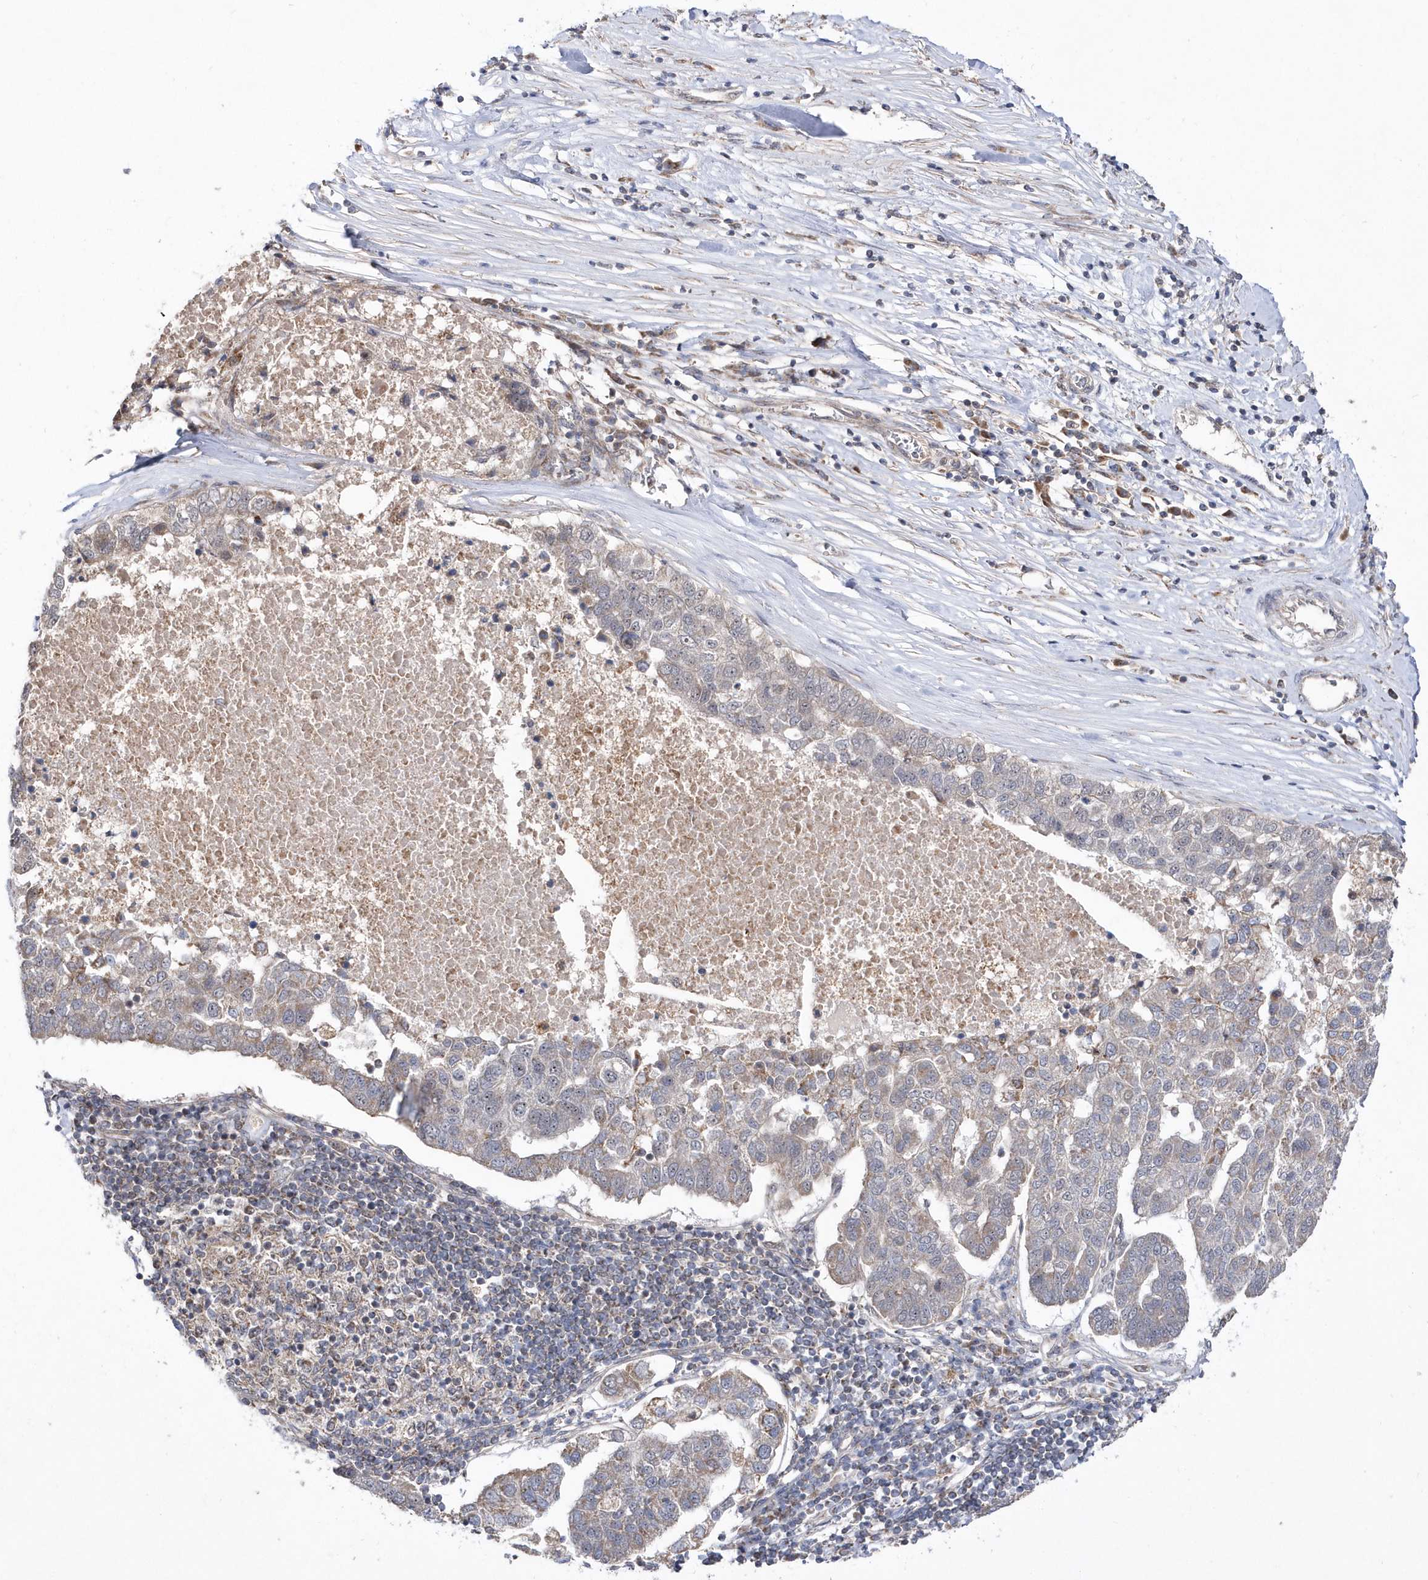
{"staining": {"intensity": "weak", "quantity": "25%-75%", "location": "cytoplasmic/membranous"}, "tissue": "pancreatic cancer", "cell_type": "Tumor cells", "image_type": "cancer", "snomed": [{"axis": "morphology", "description": "Adenocarcinoma, NOS"}, {"axis": "topography", "description": "Pancreas"}], "caption": "Protein expression analysis of human pancreatic cancer (adenocarcinoma) reveals weak cytoplasmic/membranous expression in about 25%-75% of tumor cells. (Stains: DAB in brown, nuclei in blue, Microscopy: brightfield microscopy at high magnification).", "gene": "DALRD3", "patient": {"sex": "female", "age": 61}}